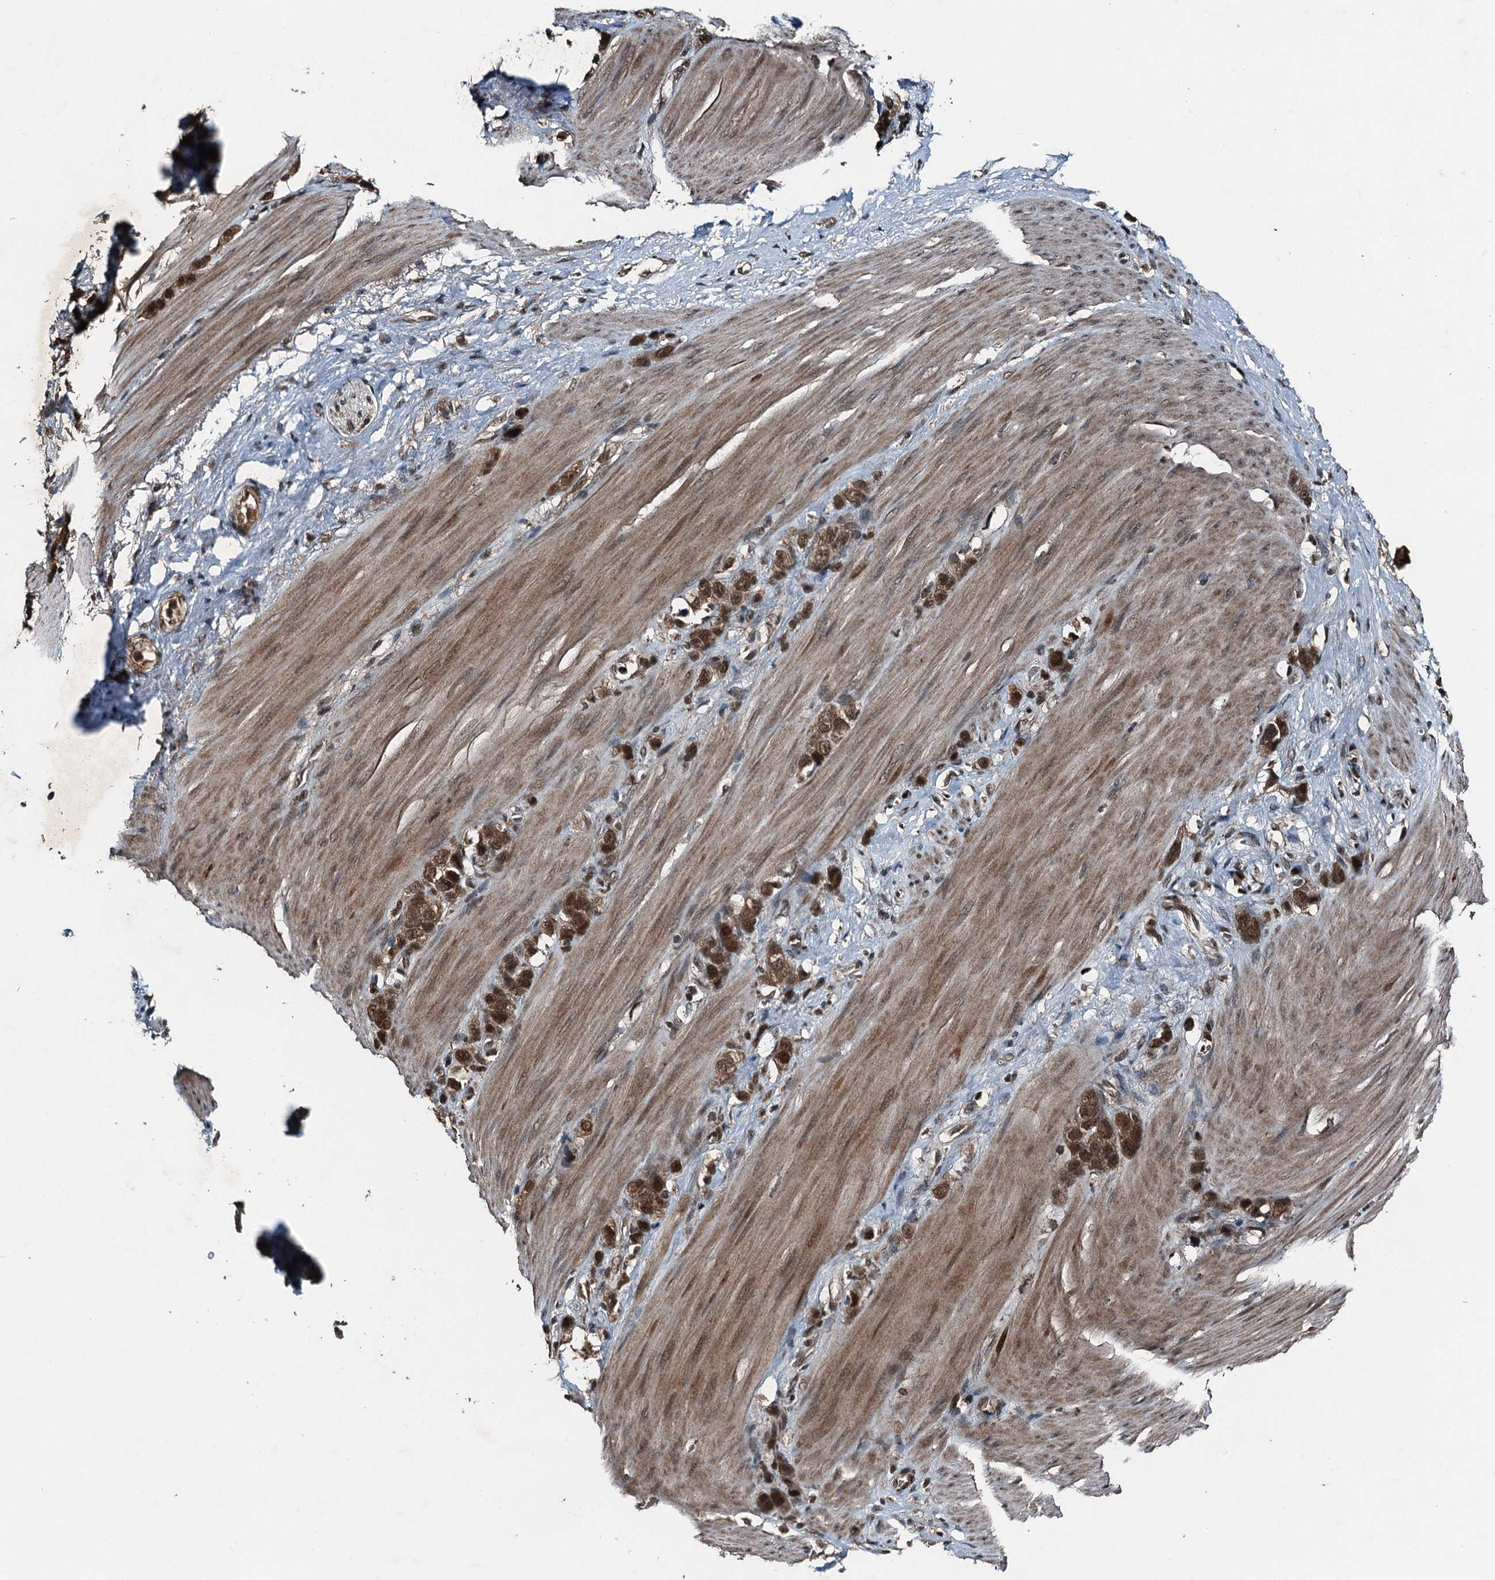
{"staining": {"intensity": "strong", "quantity": ">75%", "location": "nuclear"}, "tissue": "stomach cancer", "cell_type": "Tumor cells", "image_type": "cancer", "snomed": [{"axis": "morphology", "description": "Adenocarcinoma, NOS"}, {"axis": "morphology", "description": "Adenocarcinoma, High grade"}, {"axis": "topography", "description": "Stomach, upper"}, {"axis": "topography", "description": "Stomach, lower"}], "caption": "This histopathology image shows stomach cancer stained with immunohistochemistry (IHC) to label a protein in brown. The nuclear of tumor cells show strong positivity for the protein. Nuclei are counter-stained blue.", "gene": "UBXN6", "patient": {"sex": "female", "age": 65}}